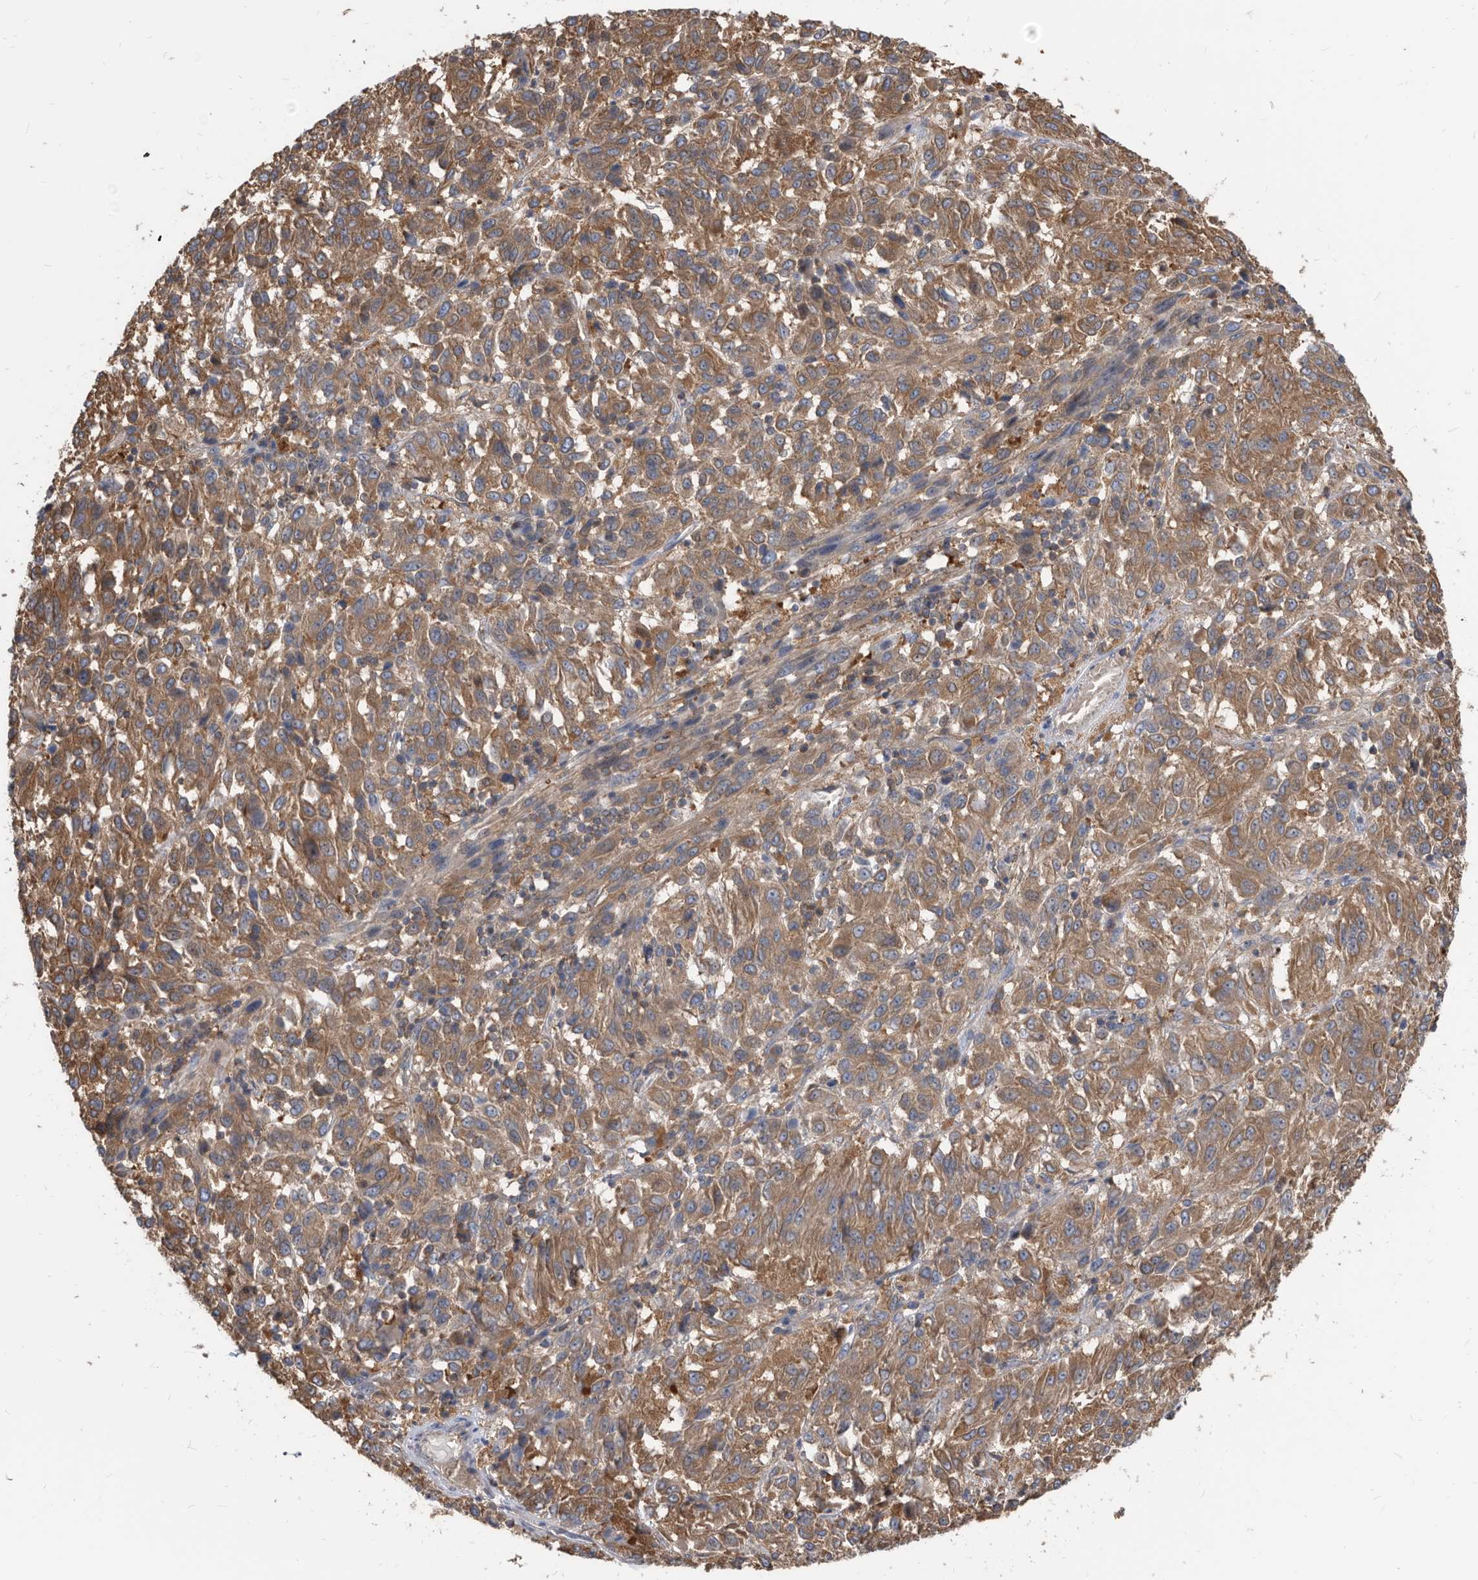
{"staining": {"intensity": "moderate", "quantity": ">75%", "location": "cytoplasmic/membranous"}, "tissue": "melanoma", "cell_type": "Tumor cells", "image_type": "cancer", "snomed": [{"axis": "morphology", "description": "Malignant melanoma, Metastatic site"}, {"axis": "topography", "description": "Lung"}], "caption": "Moderate cytoplasmic/membranous protein staining is seen in about >75% of tumor cells in malignant melanoma (metastatic site).", "gene": "APEH", "patient": {"sex": "male", "age": 64}}